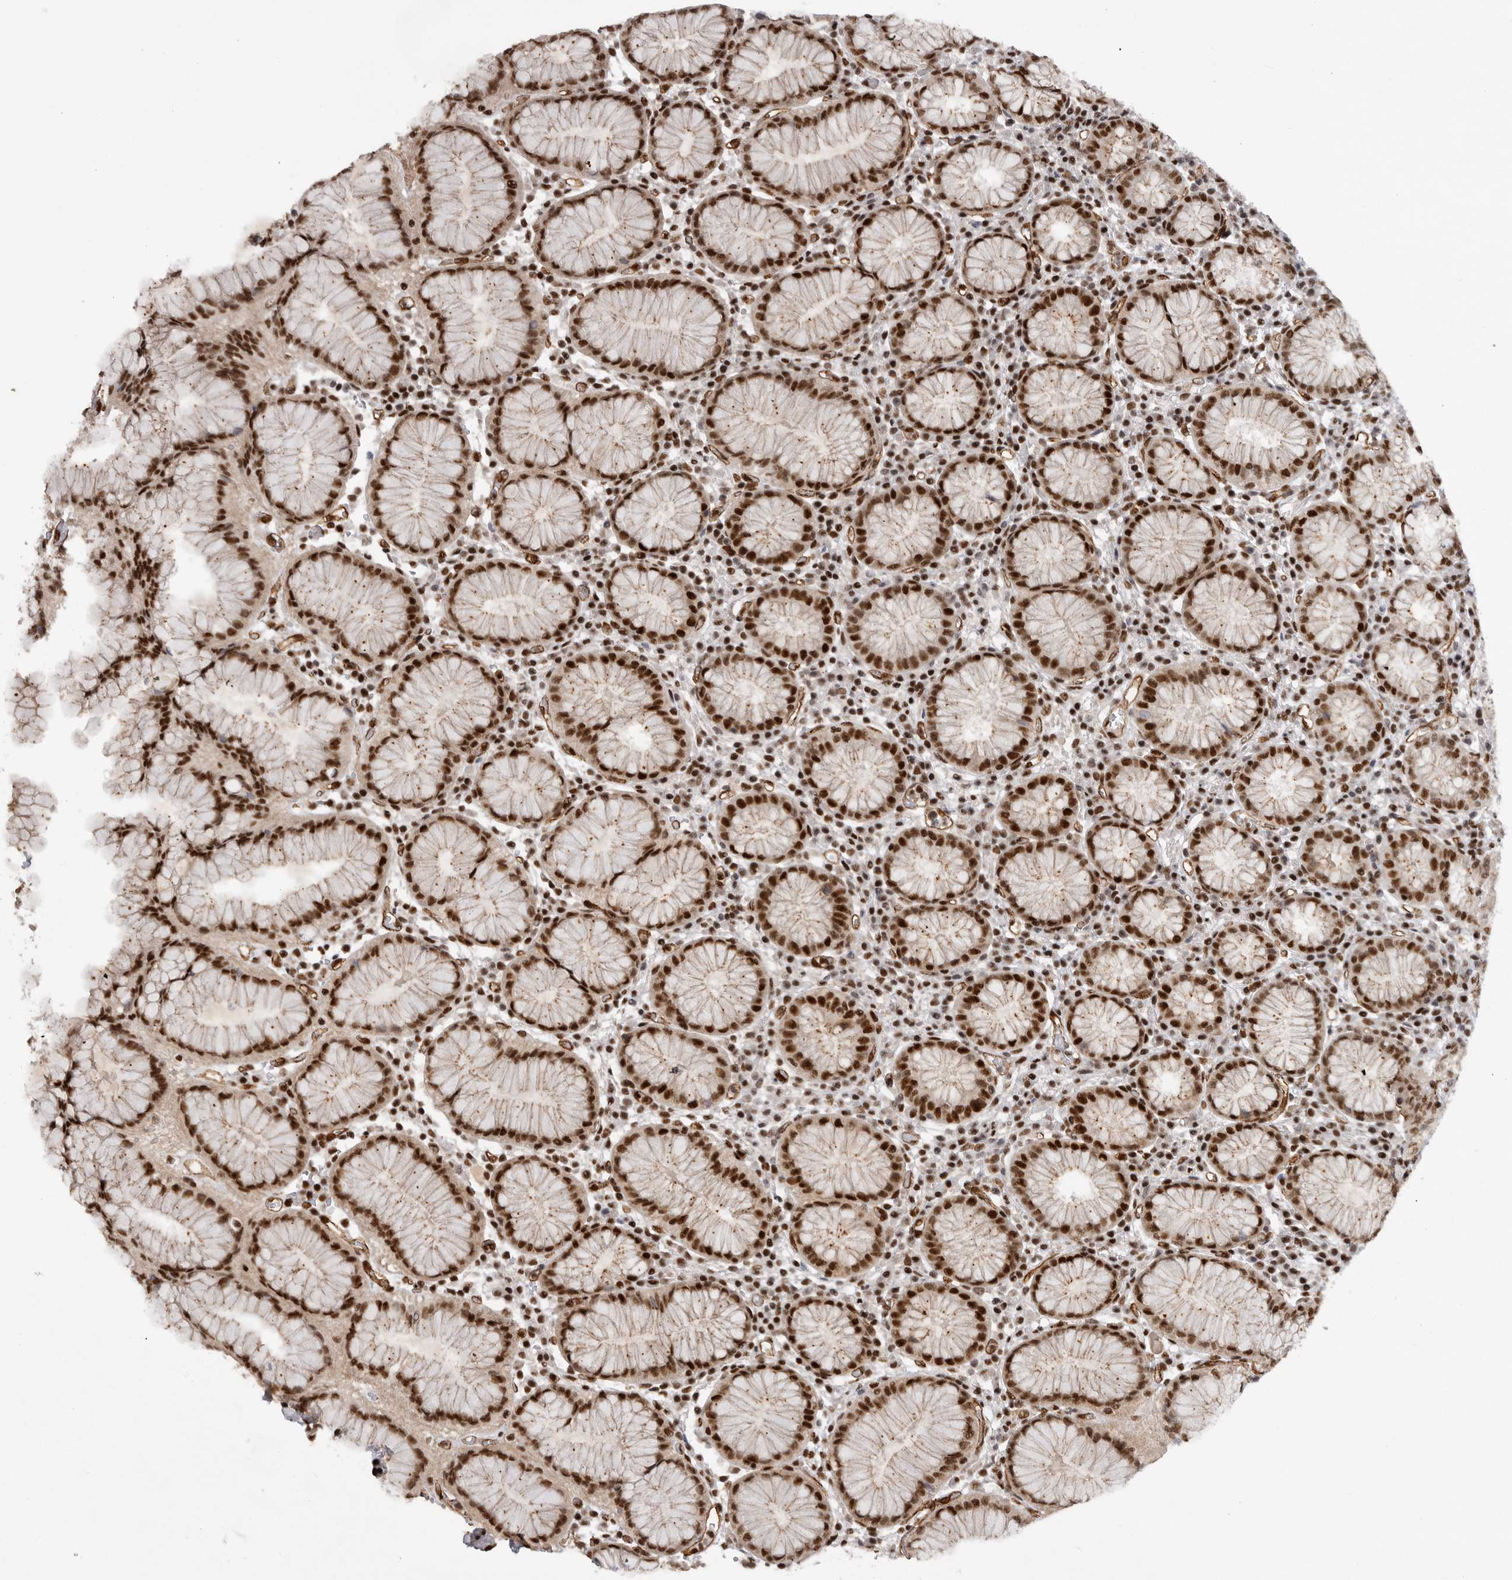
{"staining": {"intensity": "strong", "quantity": ">75%", "location": "nuclear"}, "tissue": "stomach", "cell_type": "Glandular cells", "image_type": "normal", "snomed": [{"axis": "morphology", "description": "Normal tissue, NOS"}, {"axis": "topography", "description": "Stomach"}, {"axis": "topography", "description": "Stomach, lower"}], "caption": "Benign stomach exhibits strong nuclear expression in approximately >75% of glandular cells, visualized by immunohistochemistry.", "gene": "PPP1R8", "patient": {"sex": "female", "age": 56}}